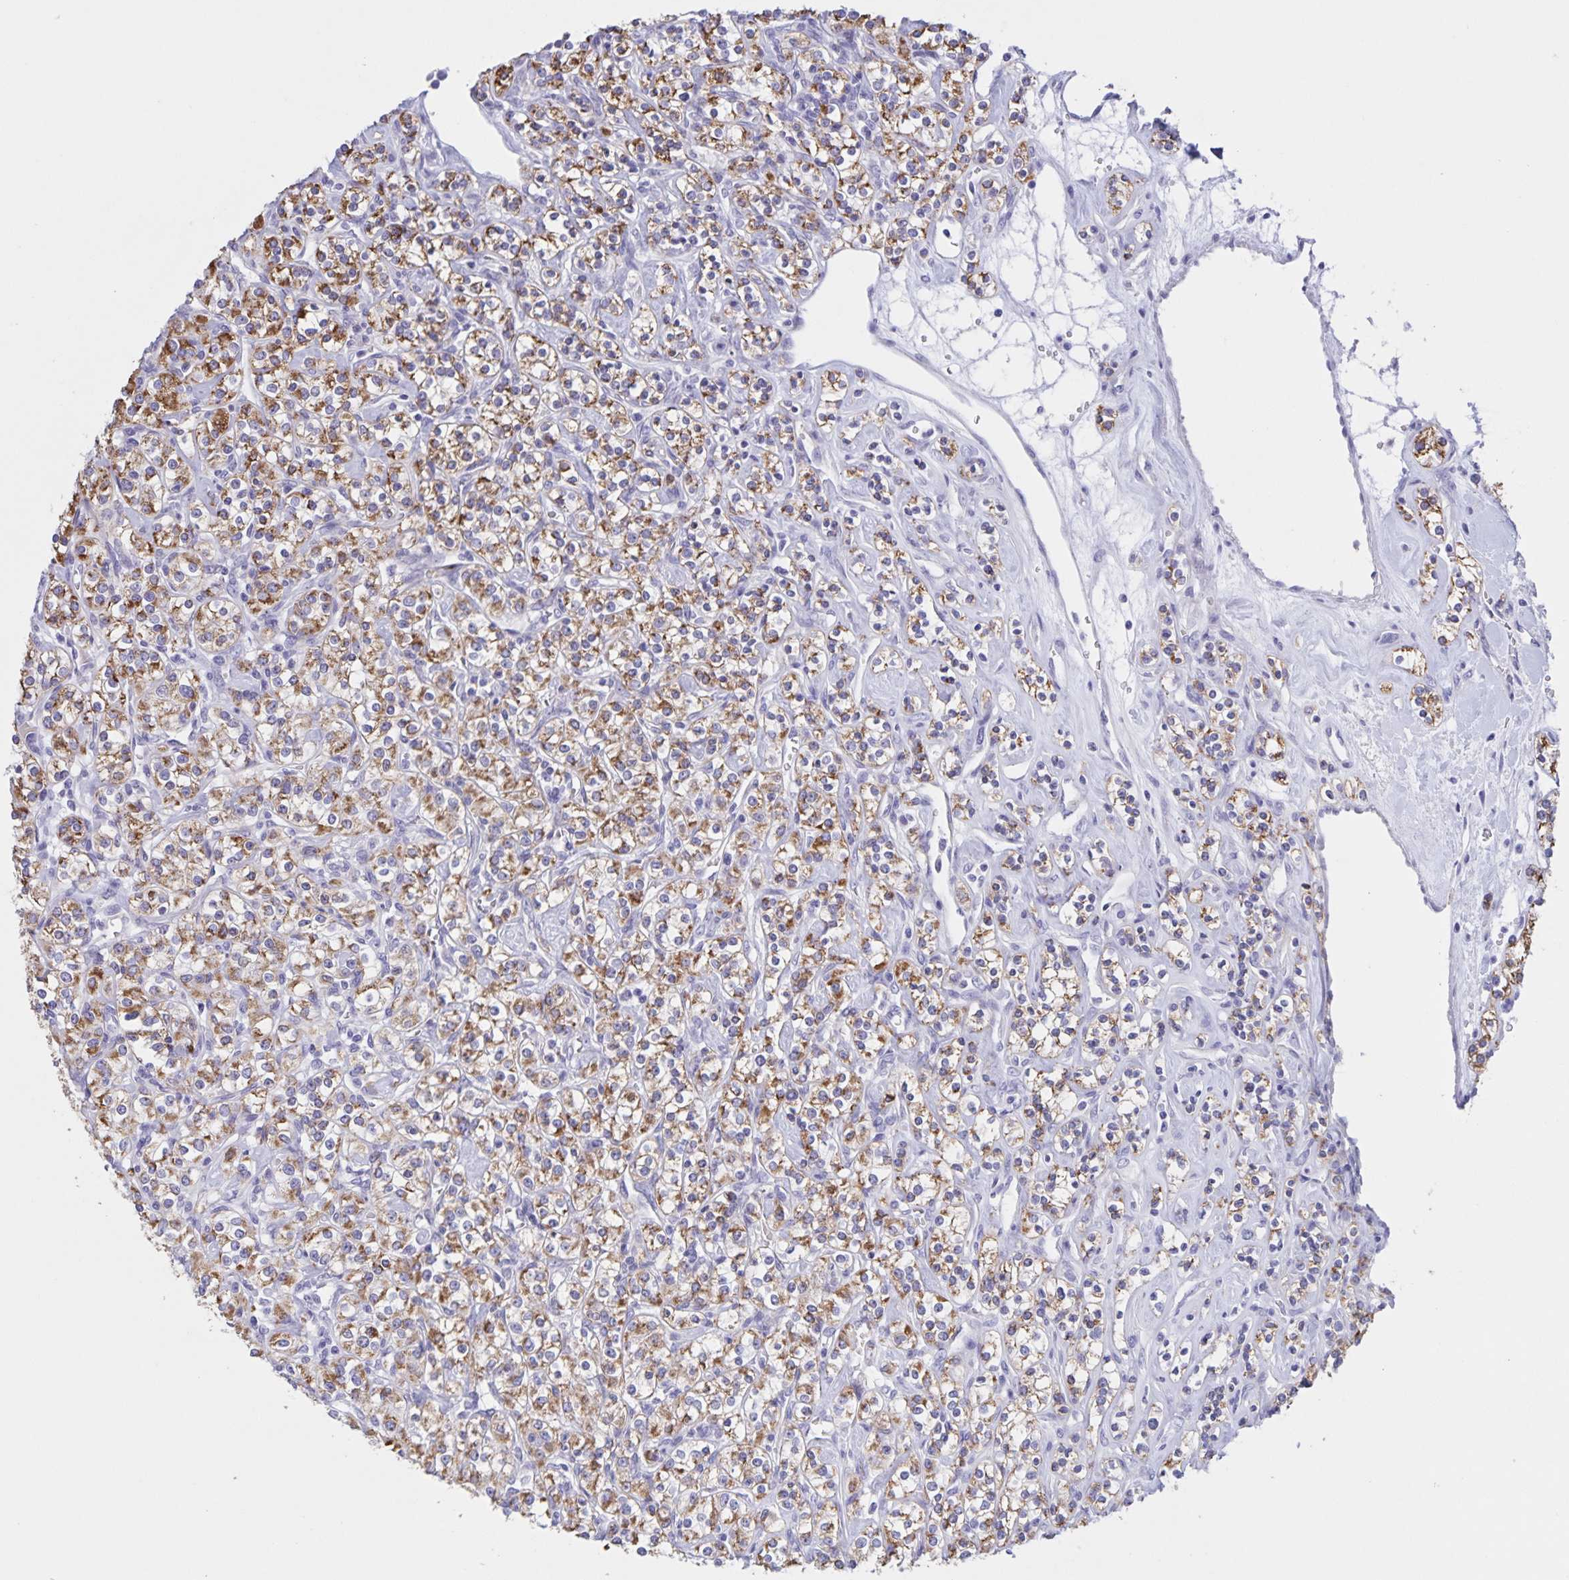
{"staining": {"intensity": "moderate", "quantity": ">75%", "location": "cytoplasmic/membranous"}, "tissue": "renal cancer", "cell_type": "Tumor cells", "image_type": "cancer", "snomed": [{"axis": "morphology", "description": "Adenocarcinoma, NOS"}, {"axis": "topography", "description": "Kidney"}], "caption": "Moderate cytoplasmic/membranous expression is identified in approximately >75% of tumor cells in renal cancer.", "gene": "DMGDH", "patient": {"sex": "male", "age": 77}}